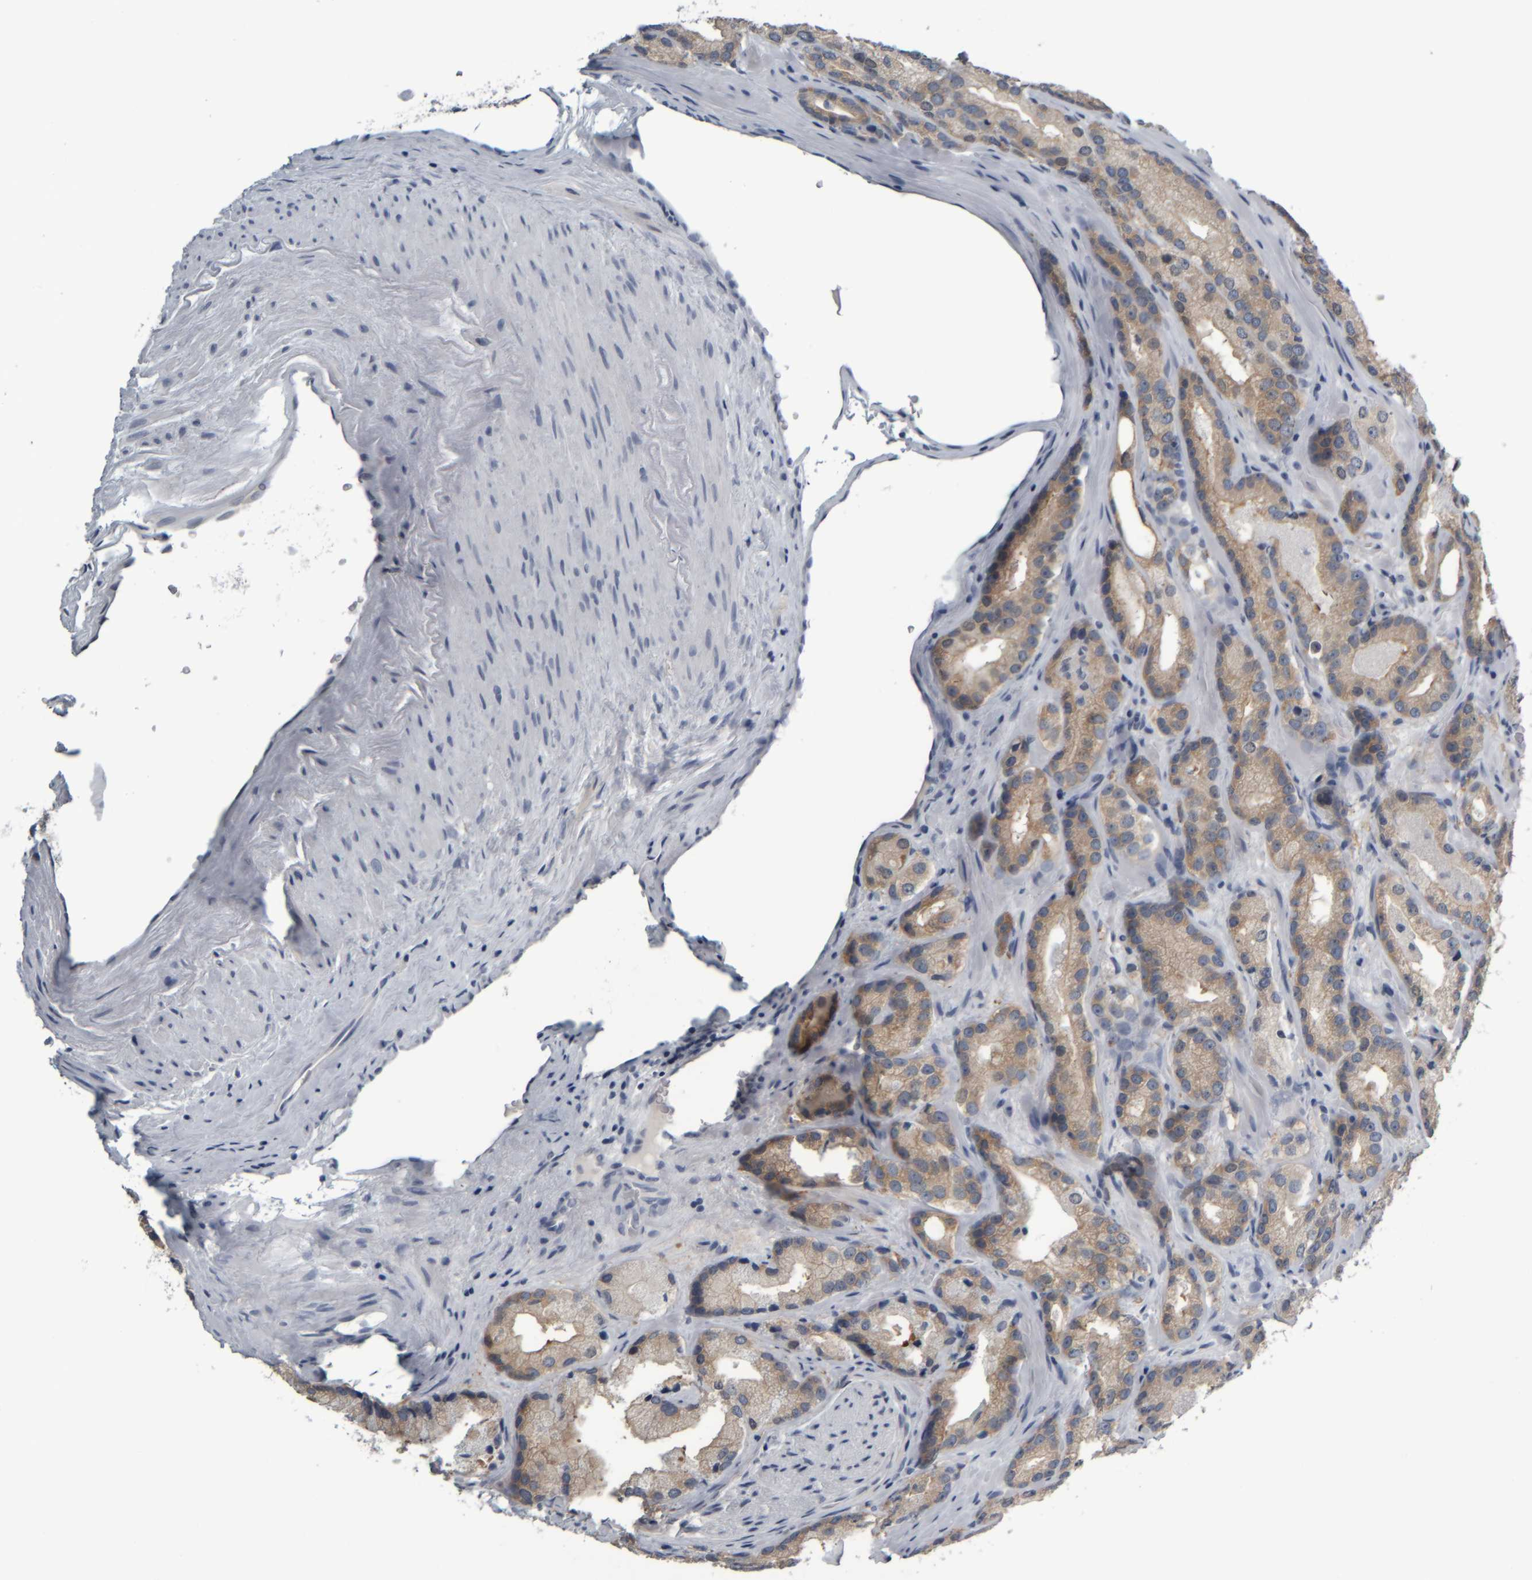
{"staining": {"intensity": "weak", "quantity": ">75%", "location": "cytoplasmic/membranous"}, "tissue": "prostate cancer", "cell_type": "Tumor cells", "image_type": "cancer", "snomed": [{"axis": "morphology", "description": "Adenocarcinoma, High grade"}, {"axis": "topography", "description": "Prostate"}], "caption": "Immunohistochemical staining of human adenocarcinoma (high-grade) (prostate) exhibits weak cytoplasmic/membranous protein staining in approximately >75% of tumor cells.", "gene": "COL14A1", "patient": {"sex": "male", "age": 63}}